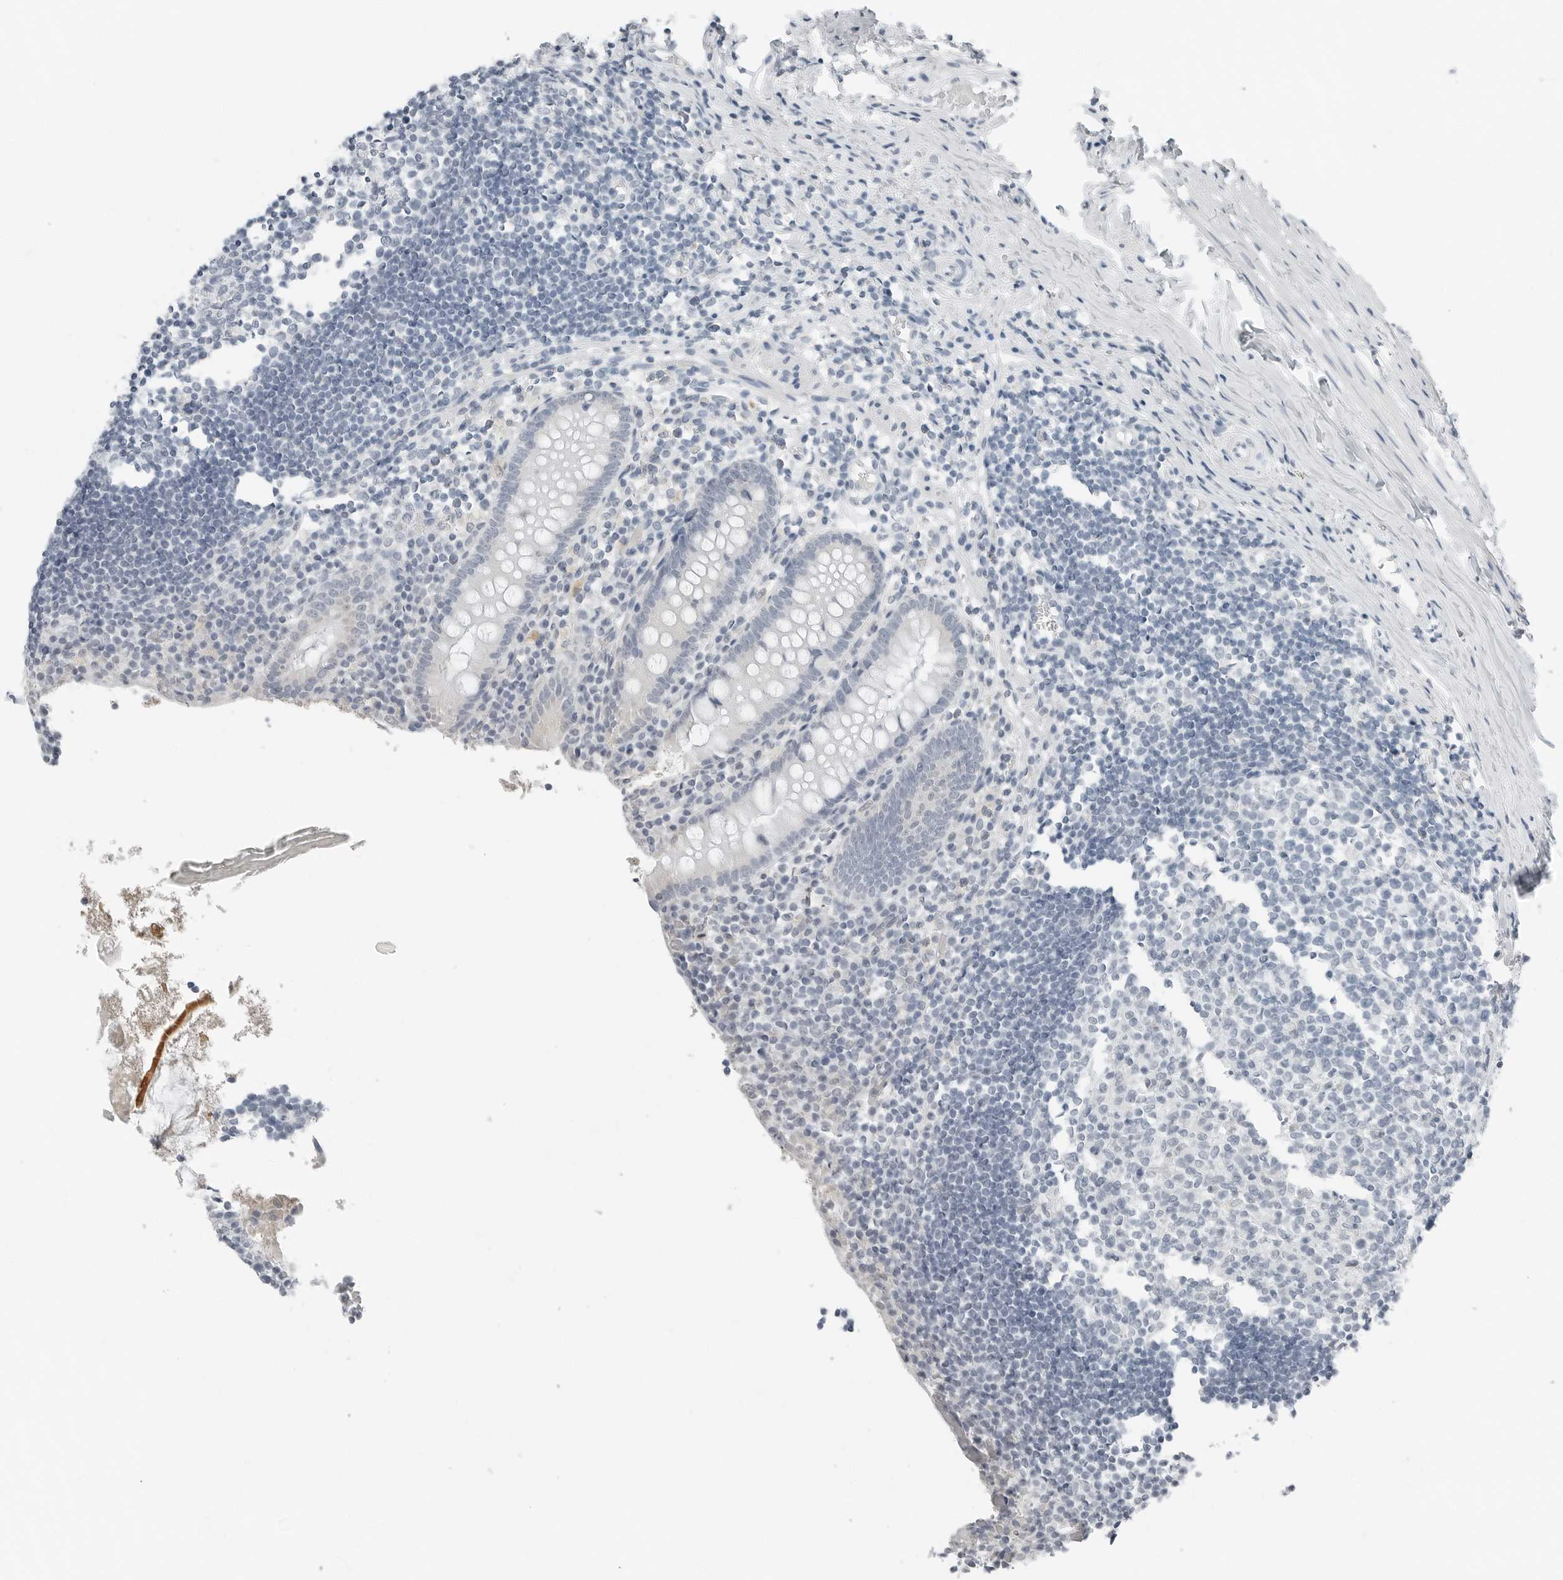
{"staining": {"intensity": "negative", "quantity": "none", "location": "none"}, "tissue": "appendix", "cell_type": "Glandular cells", "image_type": "normal", "snomed": [{"axis": "morphology", "description": "Normal tissue, NOS"}, {"axis": "topography", "description": "Appendix"}], "caption": "IHC of unremarkable appendix shows no expression in glandular cells.", "gene": "XIRP1", "patient": {"sex": "female", "age": 17}}